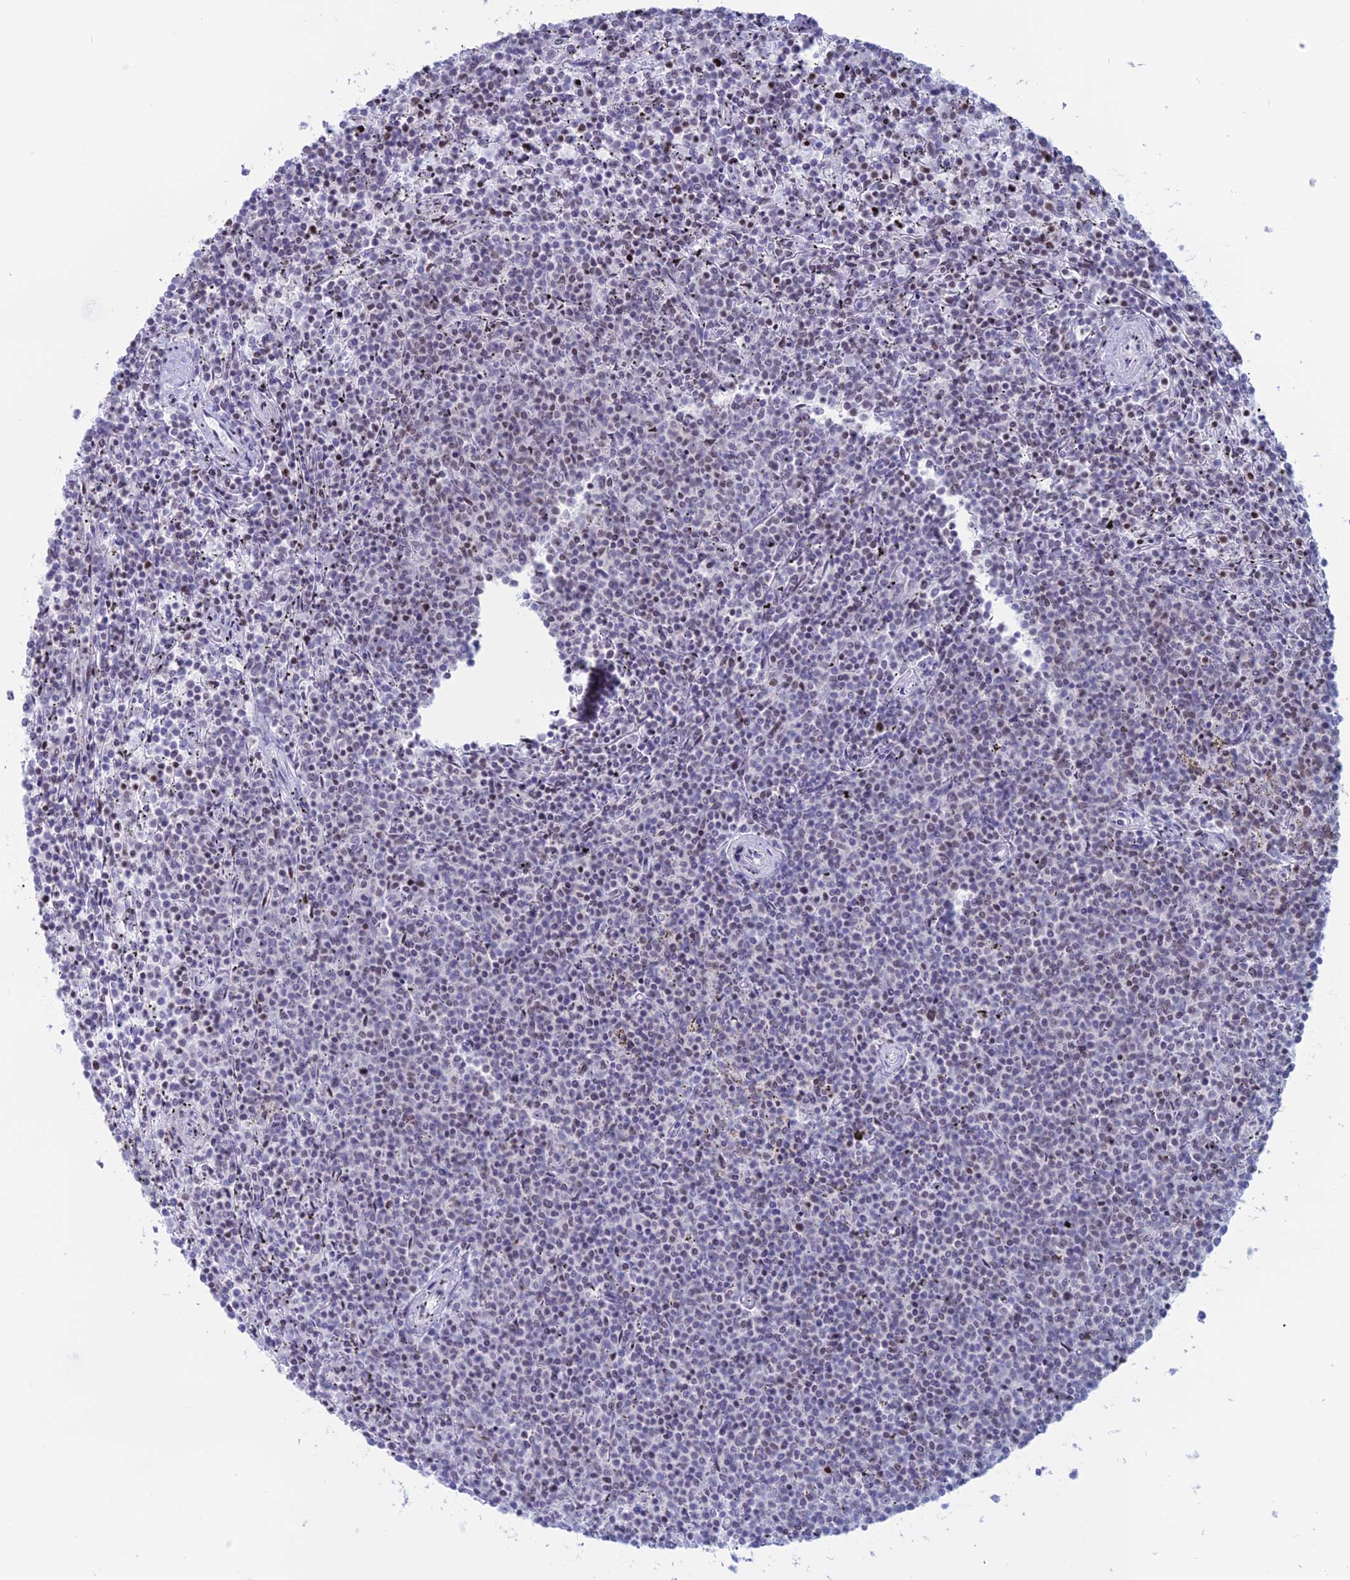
{"staining": {"intensity": "negative", "quantity": "none", "location": "none"}, "tissue": "lymphoma", "cell_type": "Tumor cells", "image_type": "cancer", "snomed": [{"axis": "morphology", "description": "Malignant lymphoma, non-Hodgkin's type, Low grade"}, {"axis": "topography", "description": "Spleen"}], "caption": "Lymphoma was stained to show a protein in brown. There is no significant expression in tumor cells. (Brightfield microscopy of DAB IHC at high magnification).", "gene": "CERS6", "patient": {"sex": "female", "age": 50}}